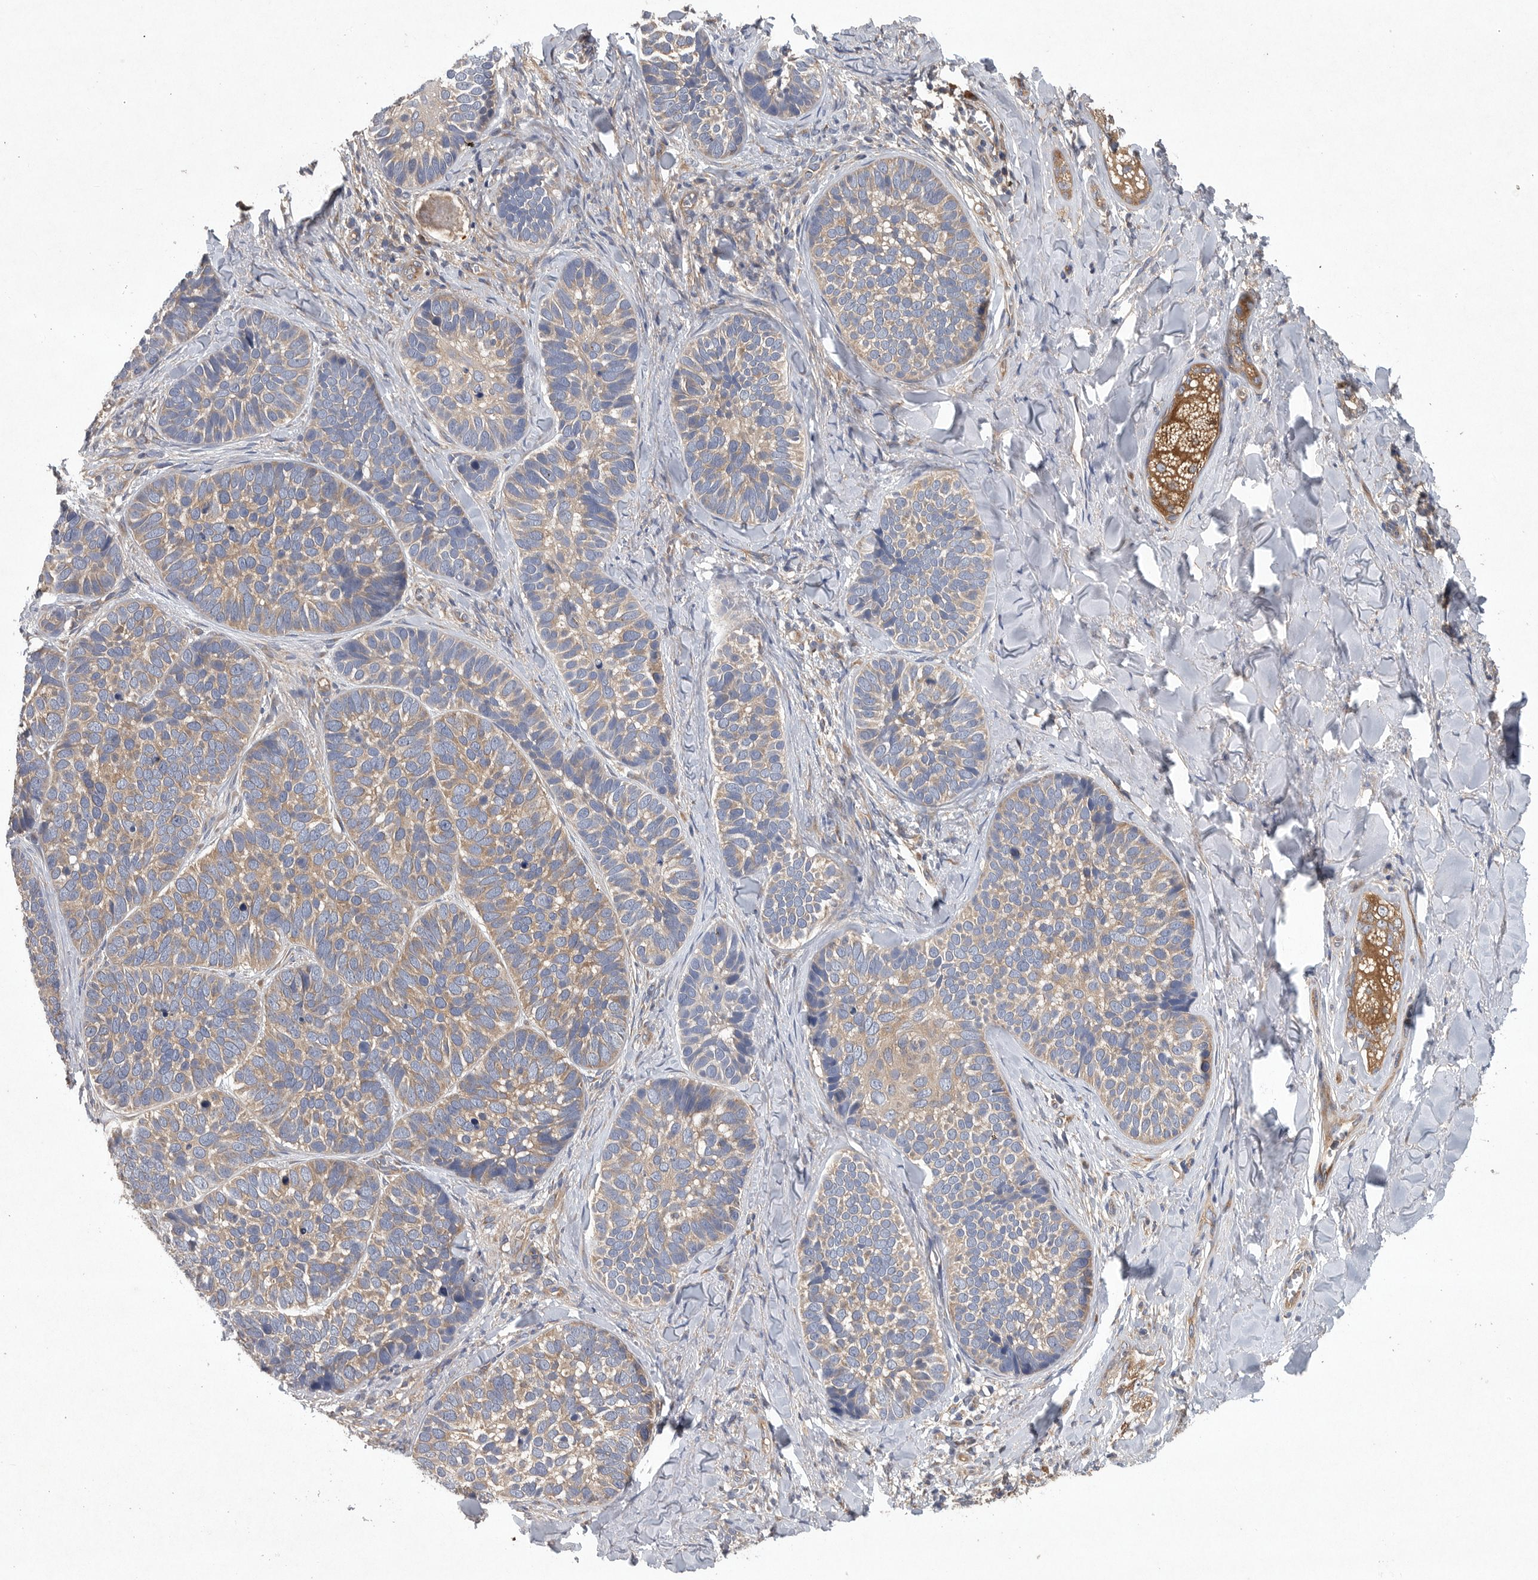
{"staining": {"intensity": "weak", "quantity": "25%-75%", "location": "cytoplasmic/membranous"}, "tissue": "skin cancer", "cell_type": "Tumor cells", "image_type": "cancer", "snomed": [{"axis": "morphology", "description": "Basal cell carcinoma"}, {"axis": "topography", "description": "Skin"}], "caption": "Brown immunohistochemical staining in human skin basal cell carcinoma displays weak cytoplasmic/membranous expression in approximately 25%-75% of tumor cells.", "gene": "OXR1", "patient": {"sex": "male", "age": 62}}